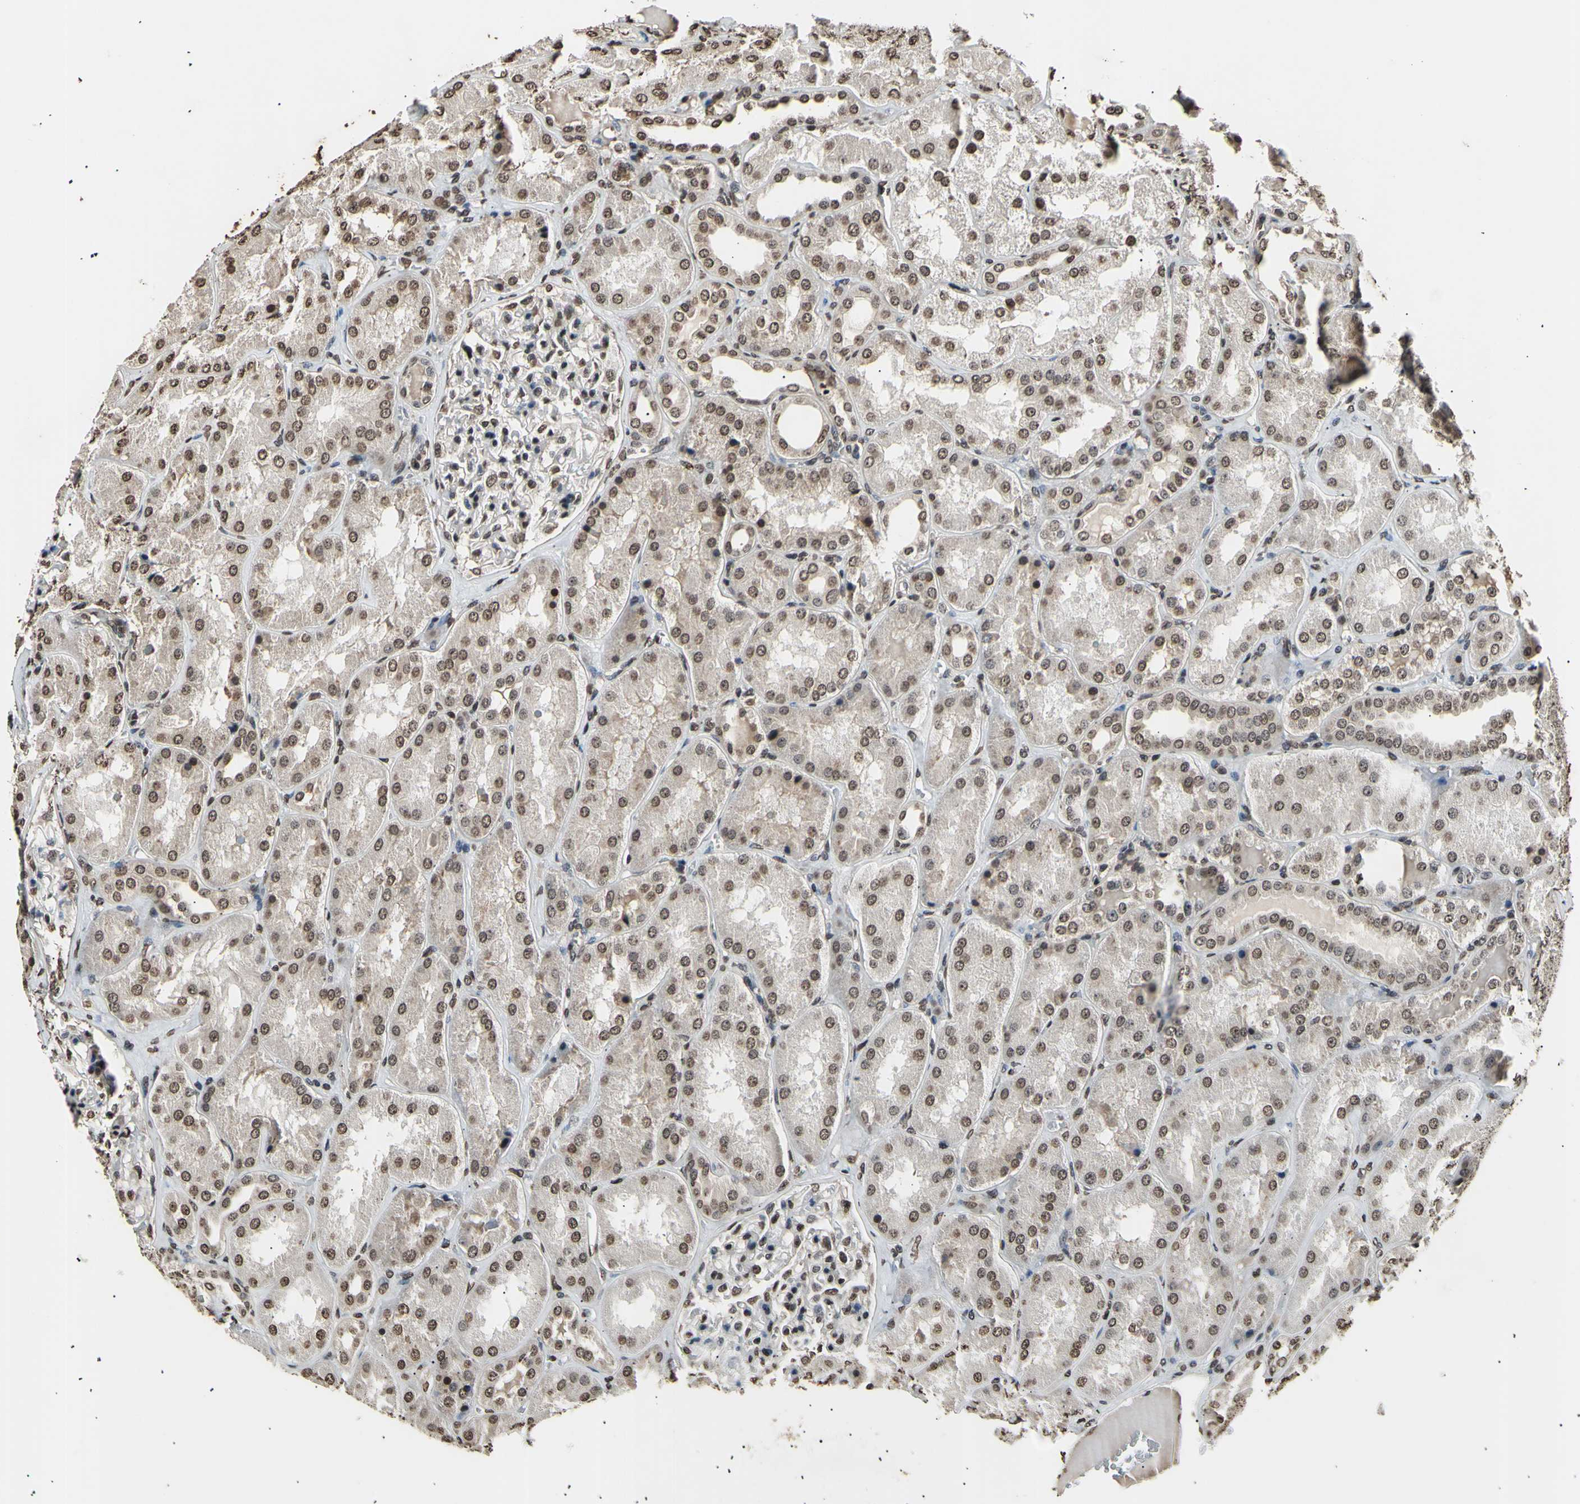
{"staining": {"intensity": "moderate", "quantity": "25%-75%", "location": "nuclear"}, "tissue": "kidney", "cell_type": "Cells in glomeruli", "image_type": "normal", "snomed": [{"axis": "morphology", "description": "Normal tissue, NOS"}, {"axis": "topography", "description": "Kidney"}], "caption": "This micrograph displays immunohistochemistry (IHC) staining of benign human kidney, with medium moderate nuclear positivity in approximately 25%-75% of cells in glomeruli.", "gene": "ANAPC7", "patient": {"sex": "female", "age": 56}}